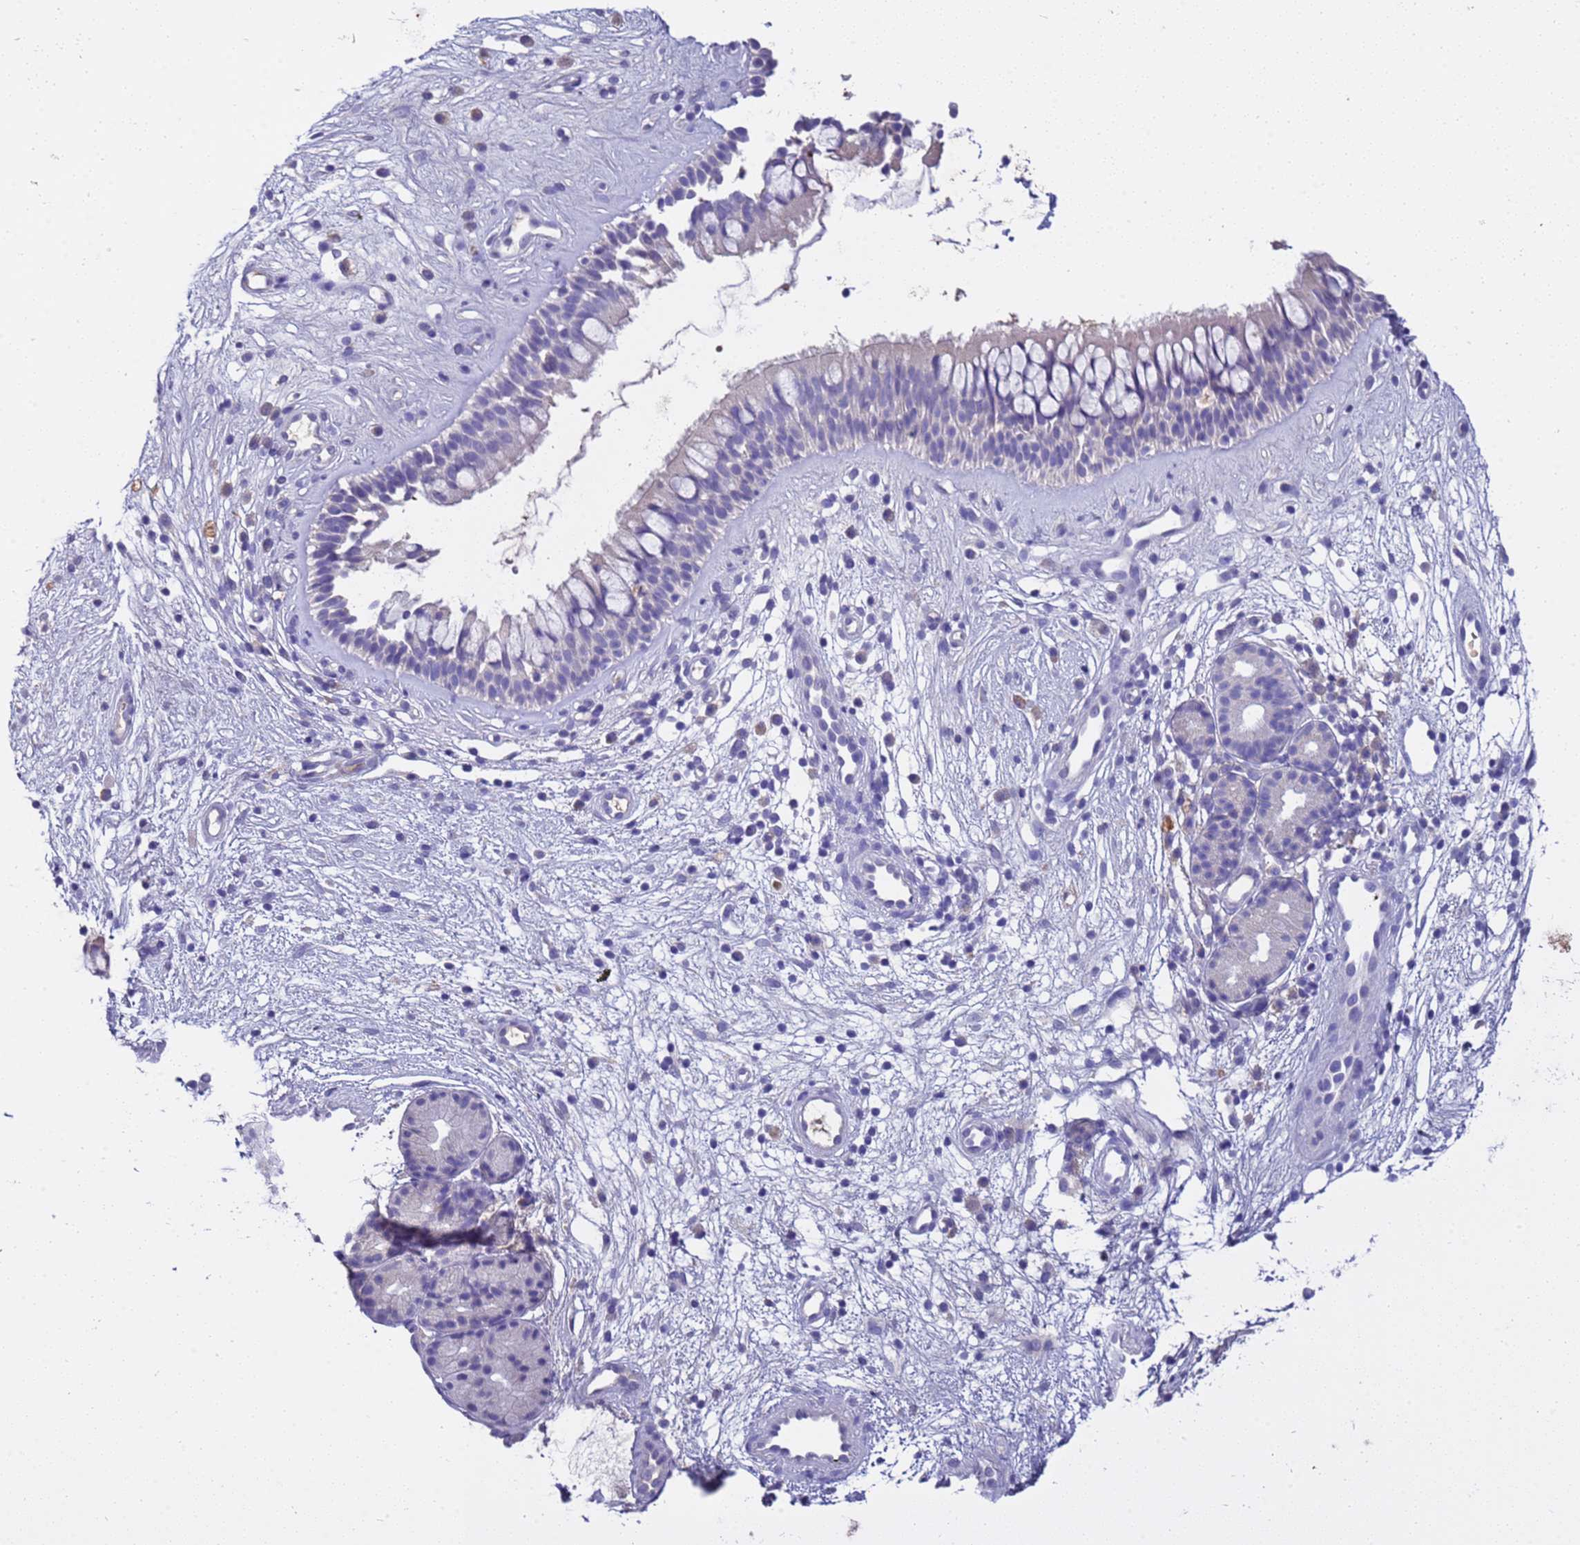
{"staining": {"intensity": "negative", "quantity": "none", "location": "none"}, "tissue": "nasopharynx", "cell_type": "Respiratory epithelial cells", "image_type": "normal", "snomed": [{"axis": "morphology", "description": "Normal tissue, NOS"}, {"axis": "topography", "description": "Nasopharynx"}], "caption": "Immunohistochemical staining of normal nasopharynx demonstrates no significant expression in respiratory epithelial cells. The staining was performed using DAB to visualize the protein expression in brown, while the nuclei were stained in blue with hematoxylin (Magnification: 20x).", "gene": "SLC24A3", "patient": {"sex": "male", "age": 32}}